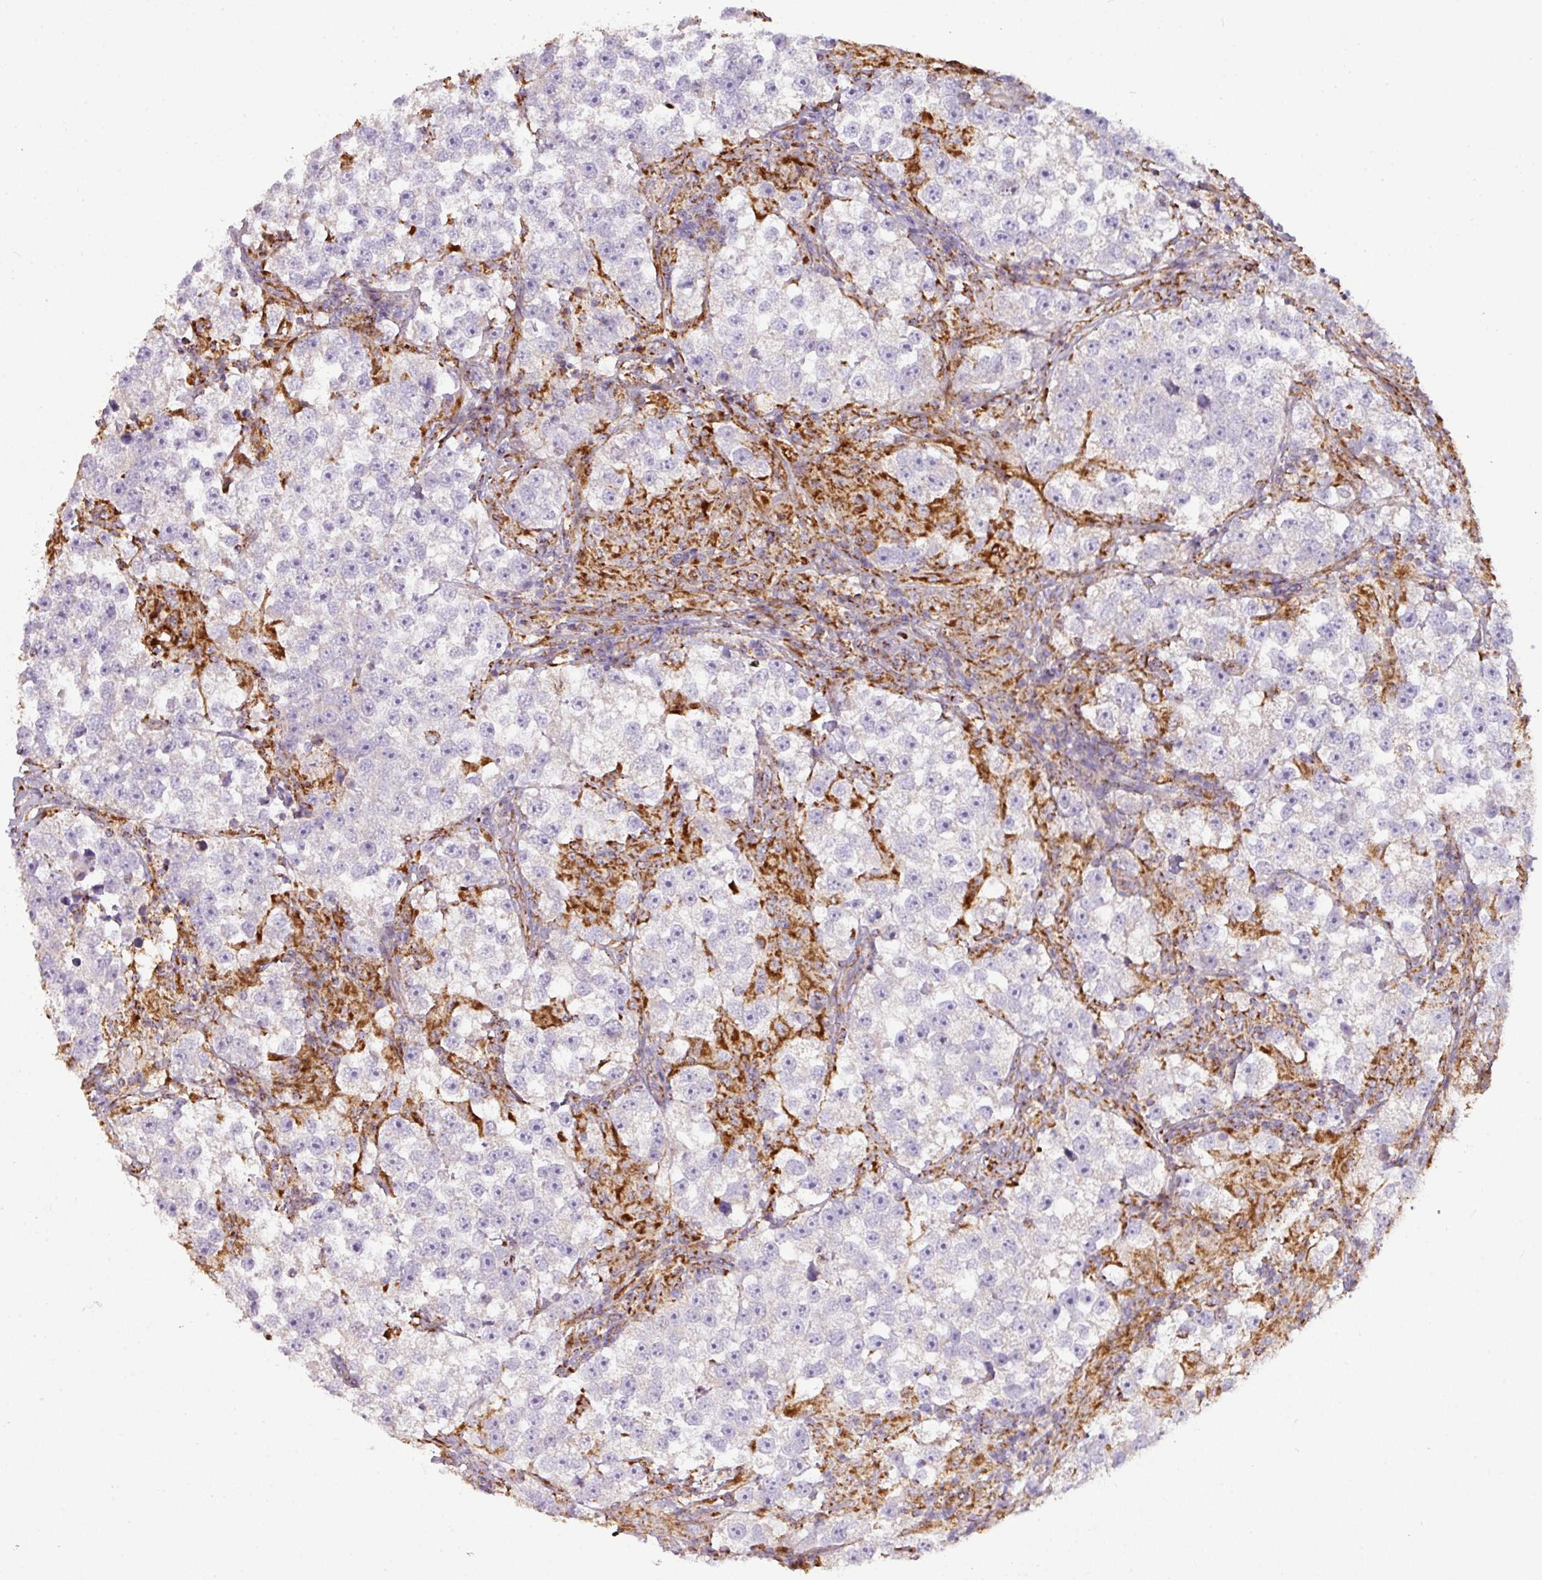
{"staining": {"intensity": "negative", "quantity": "none", "location": "none"}, "tissue": "testis cancer", "cell_type": "Tumor cells", "image_type": "cancer", "snomed": [{"axis": "morphology", "description": "Seminoma, NOS"}, {"axis": "topography", "description": "Testis"}], "caption": "IHC photomicrograph of human testis seminoma stained for a protein (brown), which shows no staining in tumor cells.", "gene": "SQOR", "patient": {"sex": "male", "age": 46}}